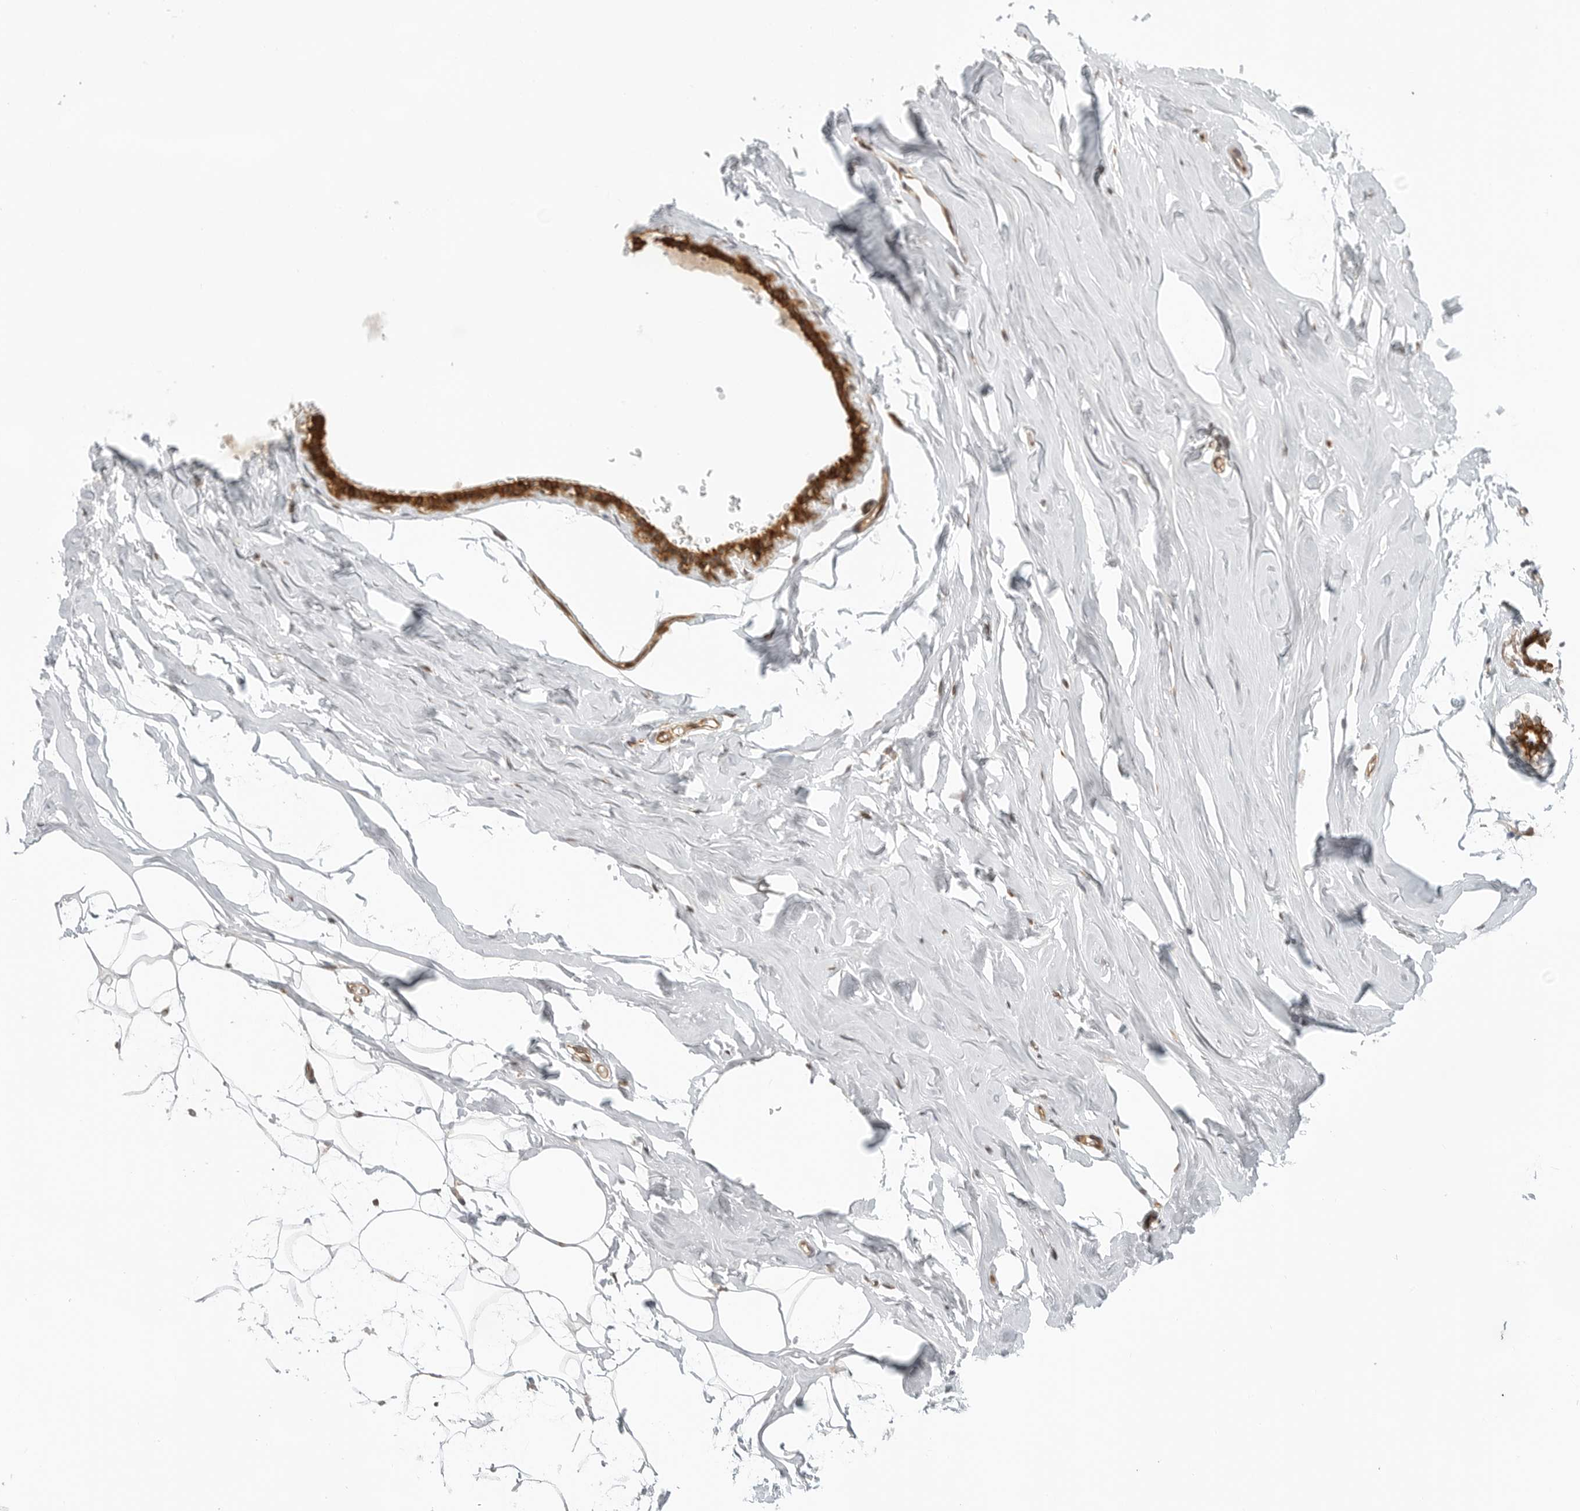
{"staining": {"intensity": "weak", "quantity": "25%-75%", "location": "cytoplasmic/membranous"}, "tissue": "adipose tissue", "cell_type": "Adipocytes", "image_type": "normal", "snomed": [{"axis": "morphology", "description": "Normal tissue, NOS"}, {"axis": "morphology", "description": "Fibrosis, NOS"}, {"axis": "topography", "description": "Breast"}, {"axis": "topography", "description": "Adipose tissue"}], "caption": "Weak cytoplasmic/membranous expression is seen in about 25%-75% of adipocytes in benign adipose tissue.", "gene": "DSCC1", "patient": {"sex": "female", "age": 39}}